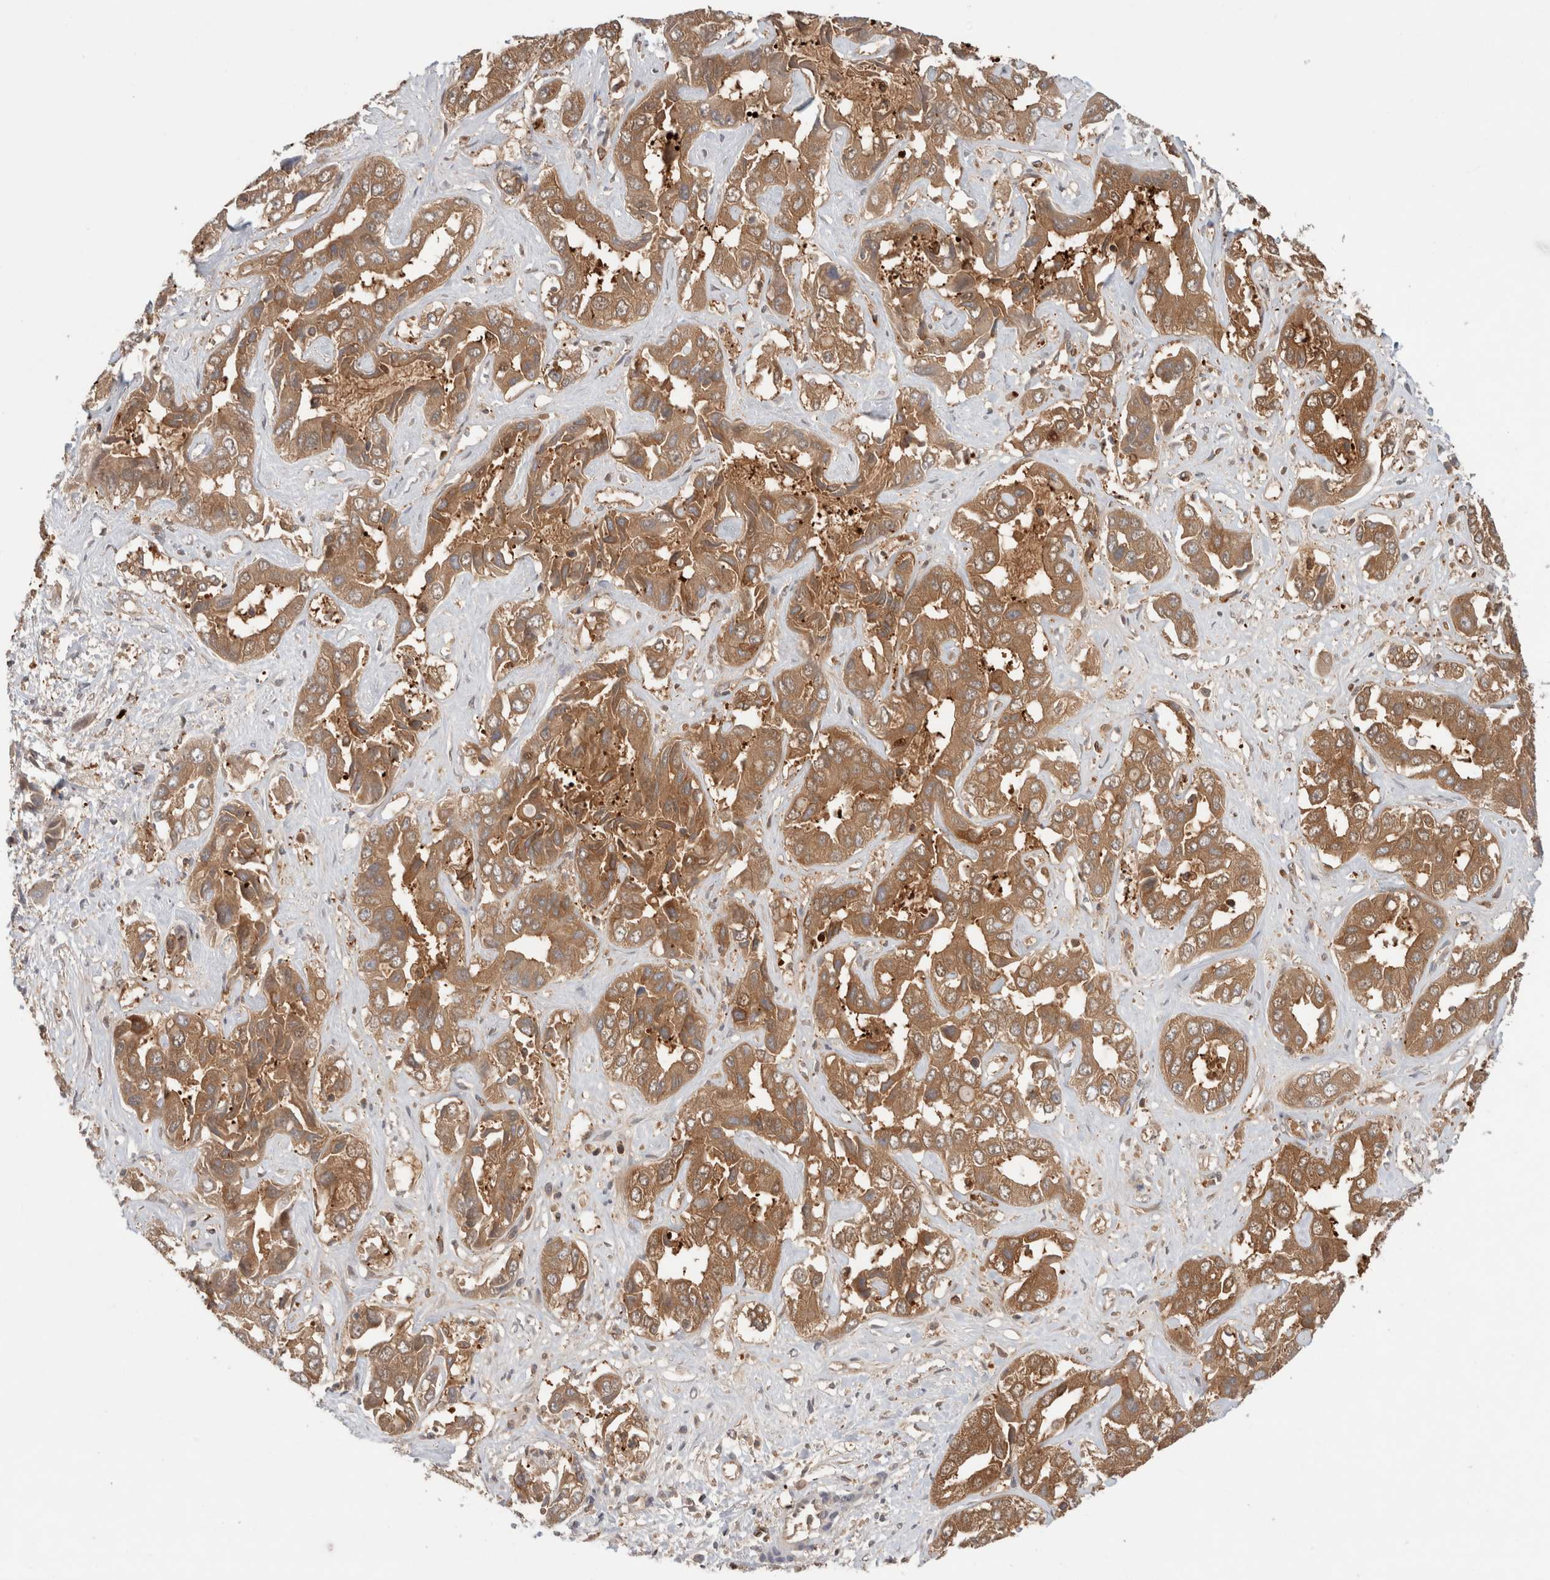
{"staining": {"intensity": "moderate", "quantity": ">75%", "location": "cytoplasmic/membranous"}, "tissue": "liver cancer", "cell_type": "Tumor cells", "image_type": "cancer", "snomed": [{"axis": "morphology", "description": "Cholangiocarcinoma"}, {"axis": "topography", "description": "Liver"}], "caption": "Immunohistochemical staining of human liver cholangiocarcinoma reveals medium levels of moderate cytoplasmic/membranous expression in about >75% of tumor cells. (DAB IHC with brightfield microscopy, high magnification).", "gene": "KLHL14", "patient": {"sex": "female", "age": 52}}